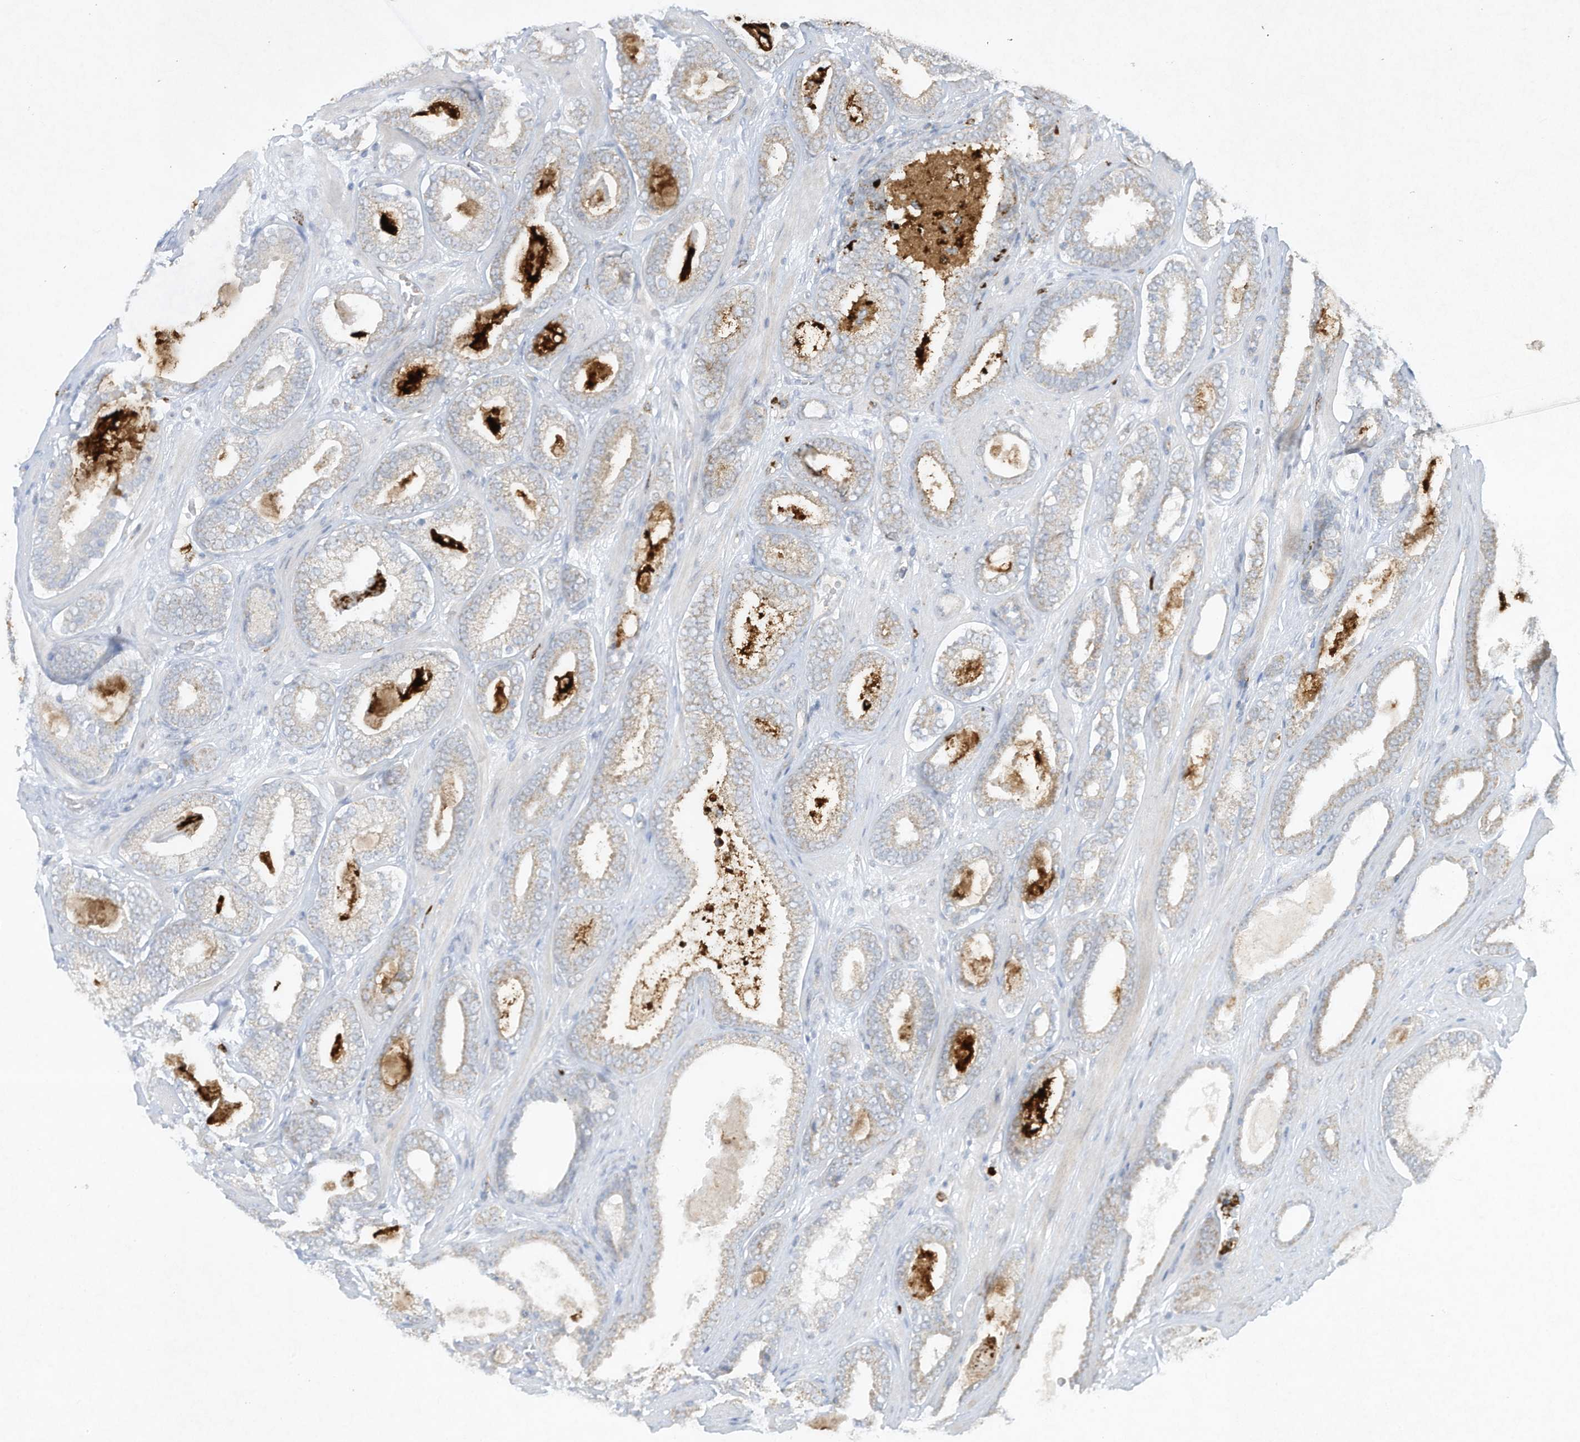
{"staining": {"intensity": "weak", "quantity": "25%-75%", "location": "cytoplasmic/membranous"}, "tissue": "prostate cancer", "cell_type": "Tumor cells", "image_type": "cancer", "snomed": [{"axis": "morphology", "description": "Adenocarcinoma, High grade"}, {"axis": "topography", "description": "Prostate"}], "caption": "This photomicrograph reveals prostate adenocarcinoma (high-grade) stained with immunohistochemistry to label a protein in brown. The cytoplasmic/membranous of tumor cells show weak positivity for the protein. Nuclei are counter-stained blue.", "gene": "CHRNA4", "patient": {"sex": "male", "age": 60}}